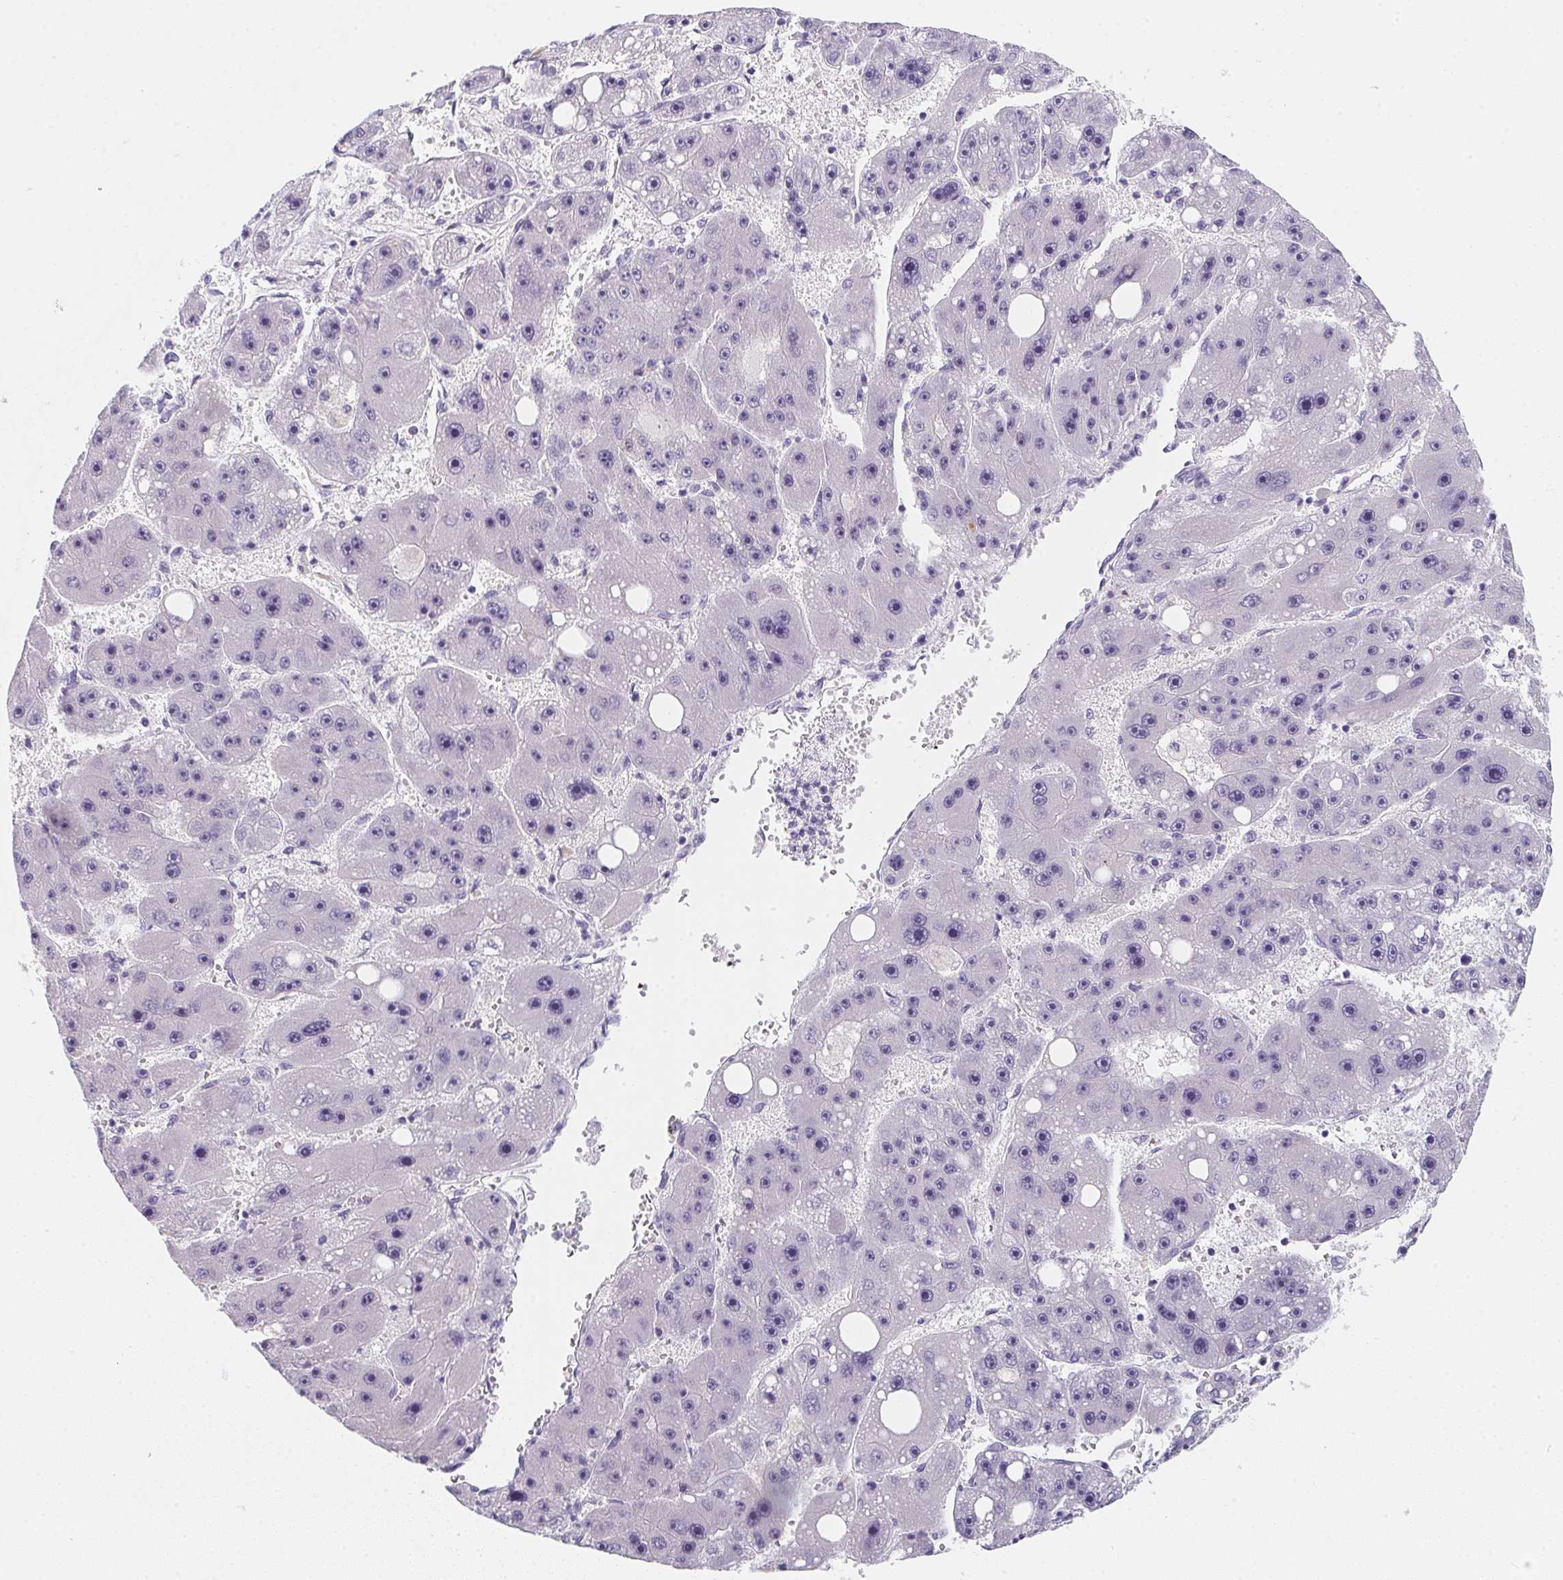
{"staining": {"intensity": "negative", "quantity": "none", "location": "none"}, "tissue": "liver cancer", "cell_type": "Tumor cells", "image_type": "cancer", "snomed": [{"axis": "morphology", "description": "Carcinoma, Hepatocellular, NOS"}, {"axis": "topography", "description": "Liver"}], "caption": "Hepatocellular carcinoma (liver) was stained to show a protein in brown. There is no significant expression in tumor cells.", "gene": "MAP1A", "patient": {"sex": "female", "age": 61}}